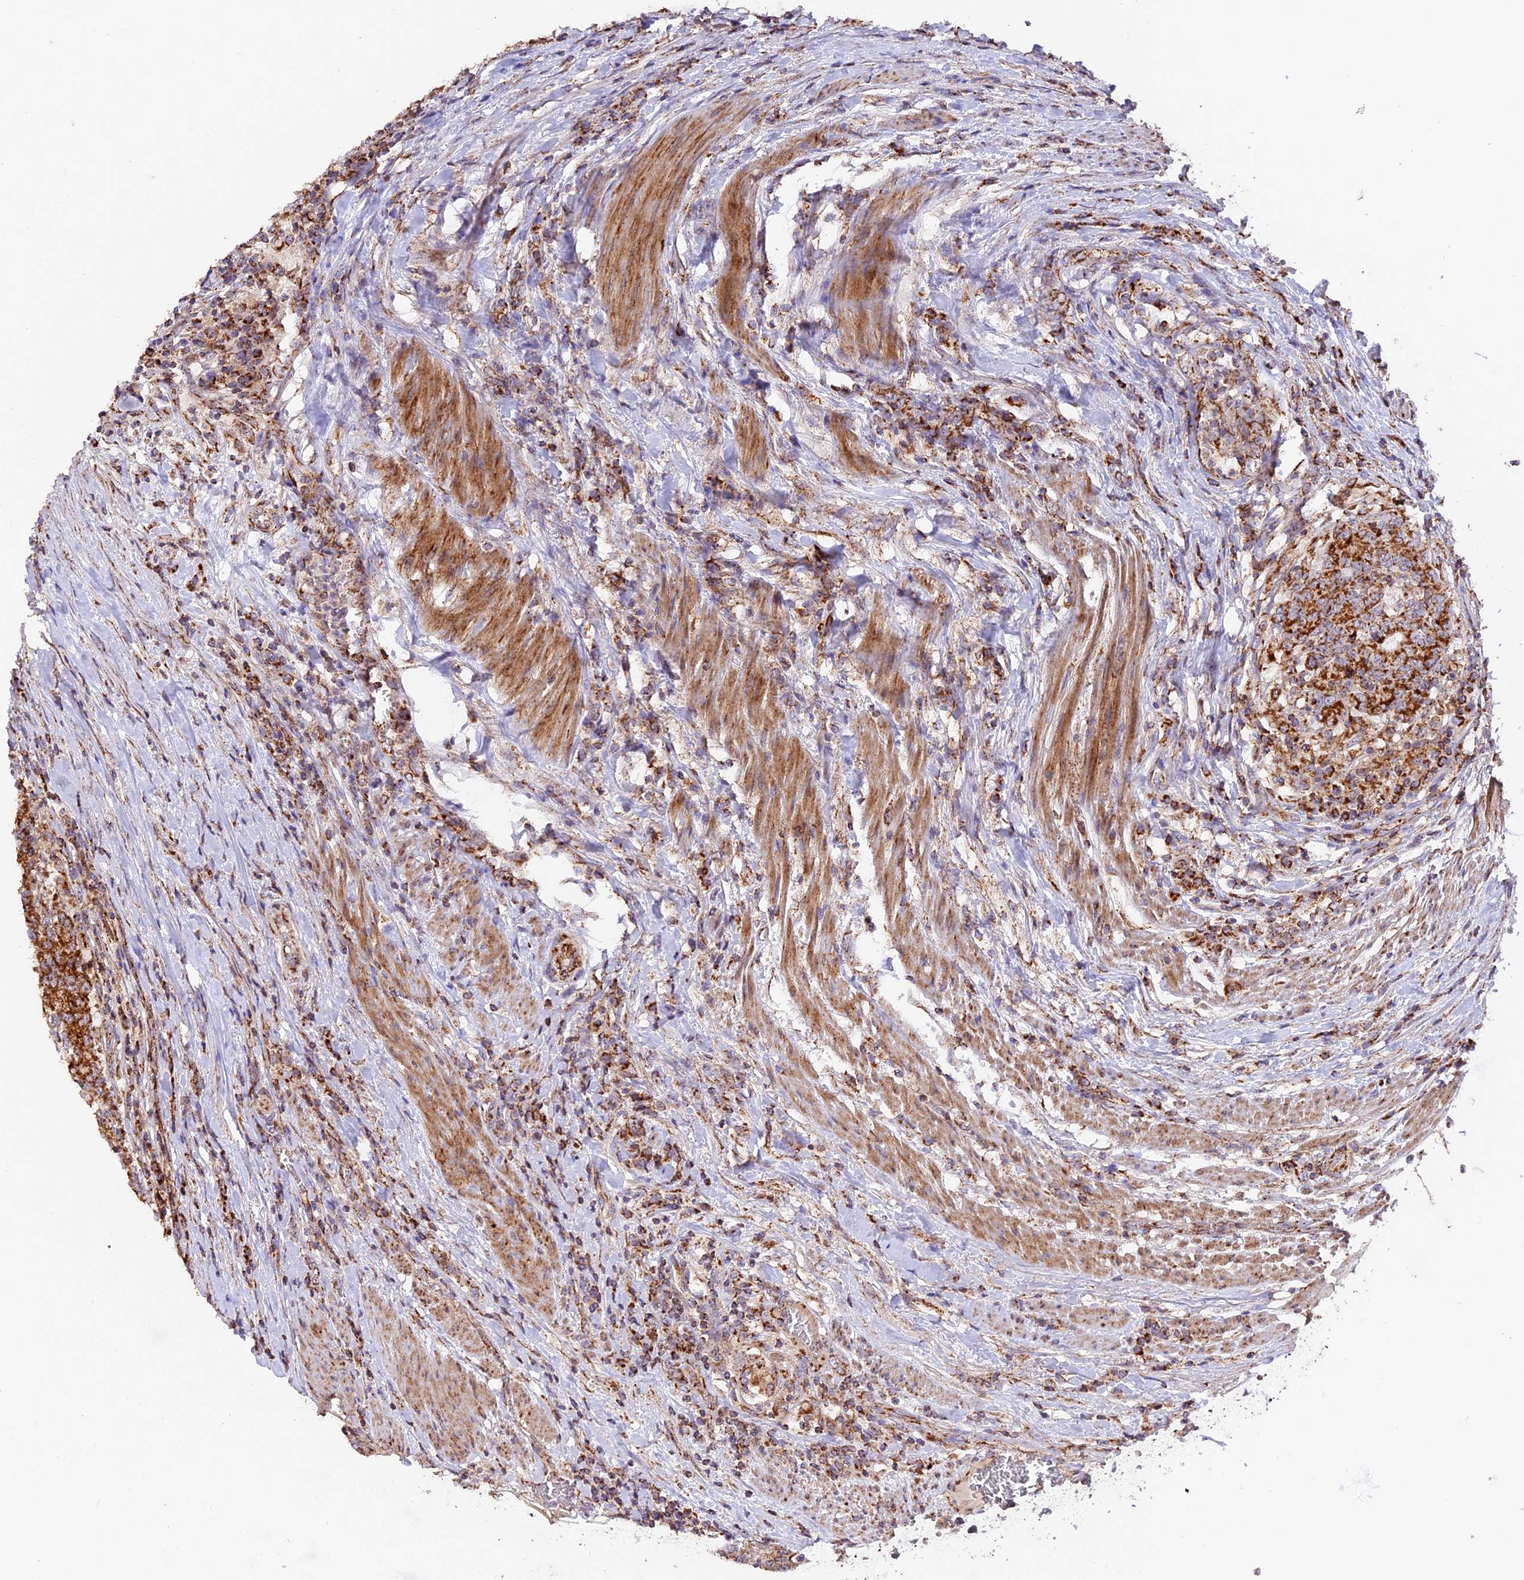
{"staining": {"intensity": "strong", "quantity": ">75%", "location": "cytoplasmic/membranous"}, "tissue": "colorectal cancer", "cell_type": "Tumor cells", "image_type": "cancer", "snomed": [{"axis": "morphology", "description": "Adenocarcinoma, NOS"}, {"axis": "topography", "description": "Colon"}], "caption": "Strong cytoplasmic/membranous protein positivity is present in approximately >75% of tumor cells in colorectal cancer.", "gene": "NDUFA8", "patient": {"sex": "female", "age": 75}}